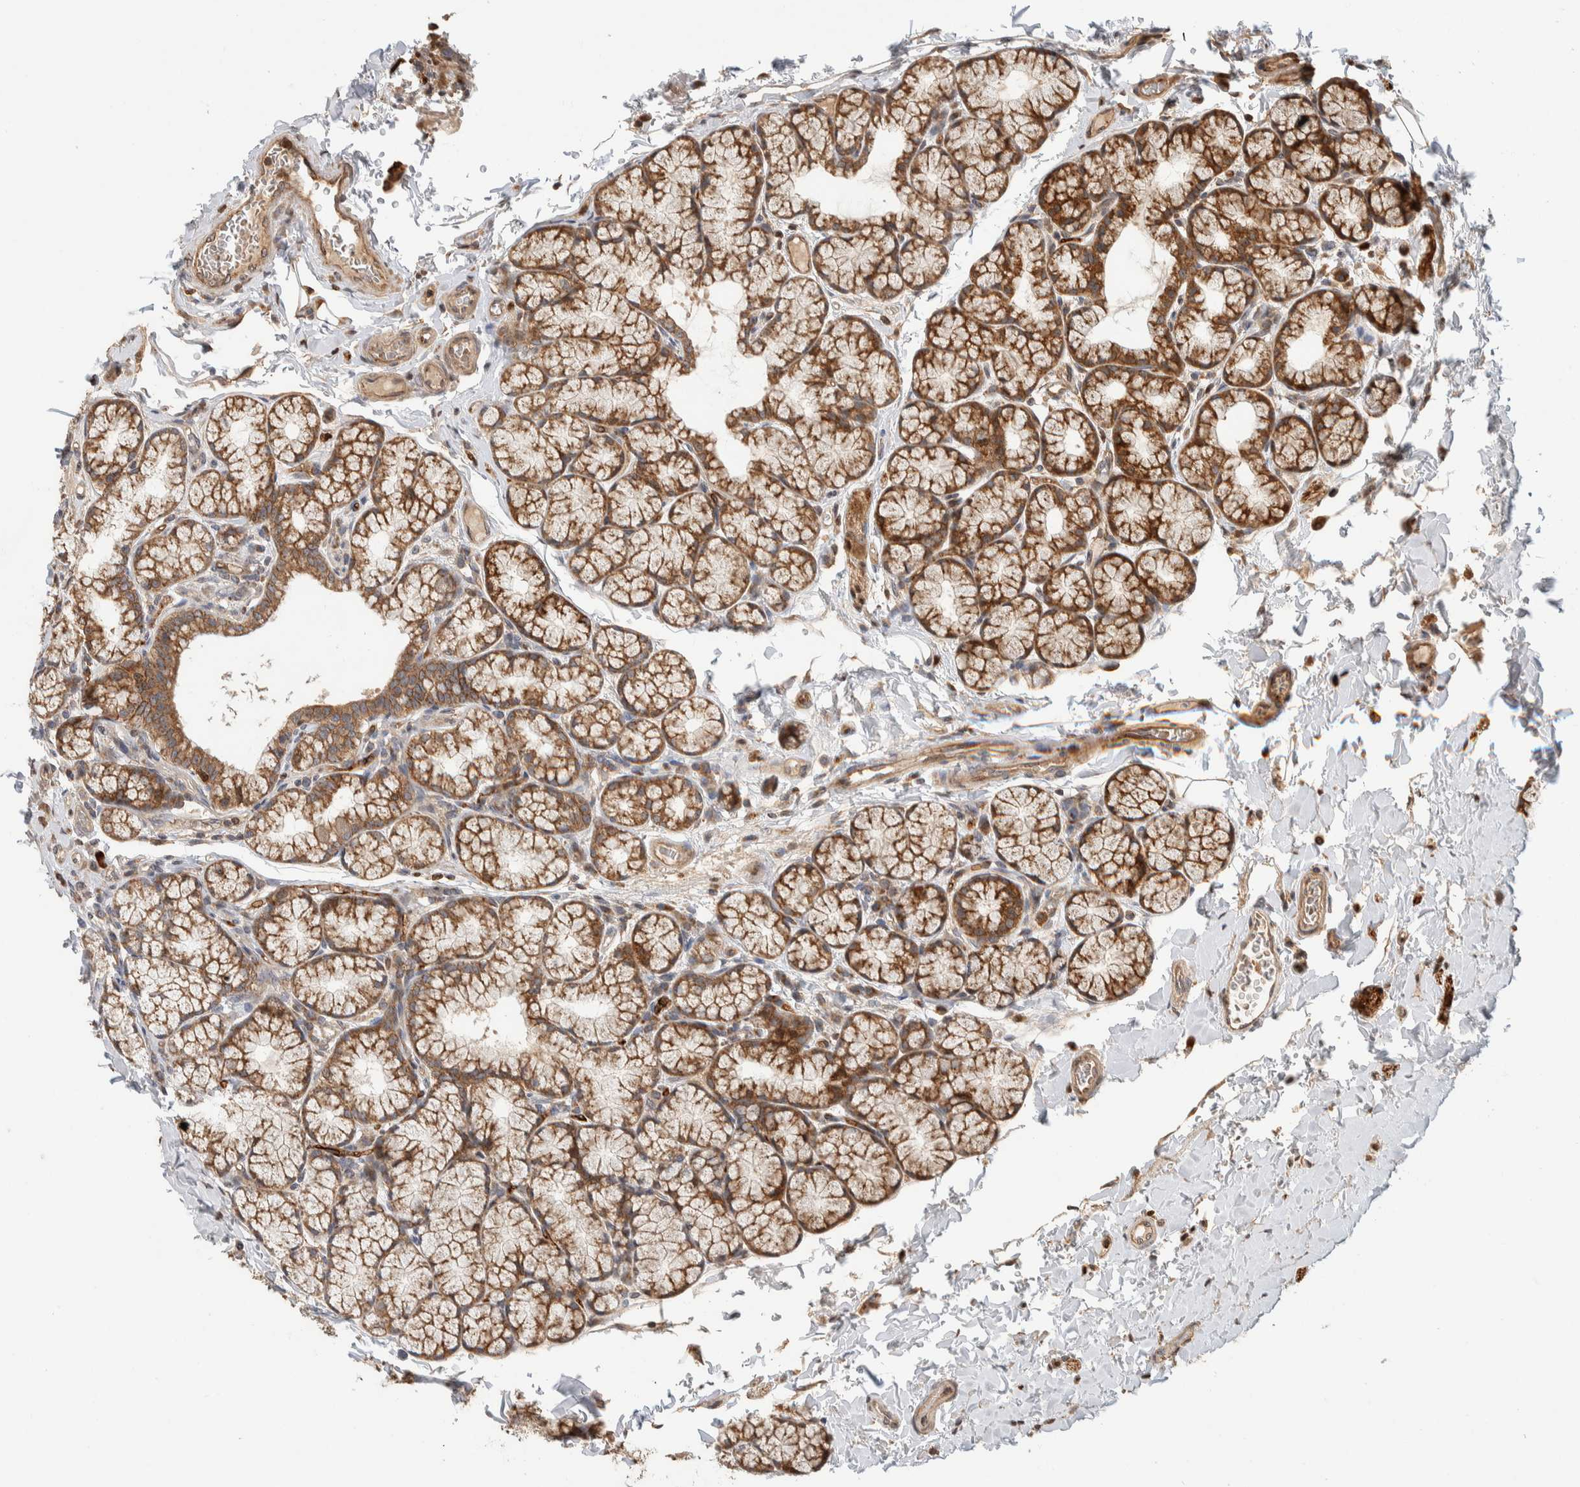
{"staining": {"intensity": "strong", "quantity": ">75%", "location": "cytoplasmic/membranous"}, "tissue": "duodenum", "cell_type": "Glandular cells", "image_type": "normal", "snomed": [{"axis": "morphology", "description": "Normal tissue, NOS"}, {"axis": "topography", "description": "Duodenum"}], "caption": "Protein staining of benign duodenum demonstrates strong cytoplasmic/membranous staining in about >75% of glandular cells. (DAB (3,3'-diaminobenzidine) = brown stain, brightfield microscopy at high magnification).", "gene": "VPS53", "patient": {"sex": "male", "age": 50}}